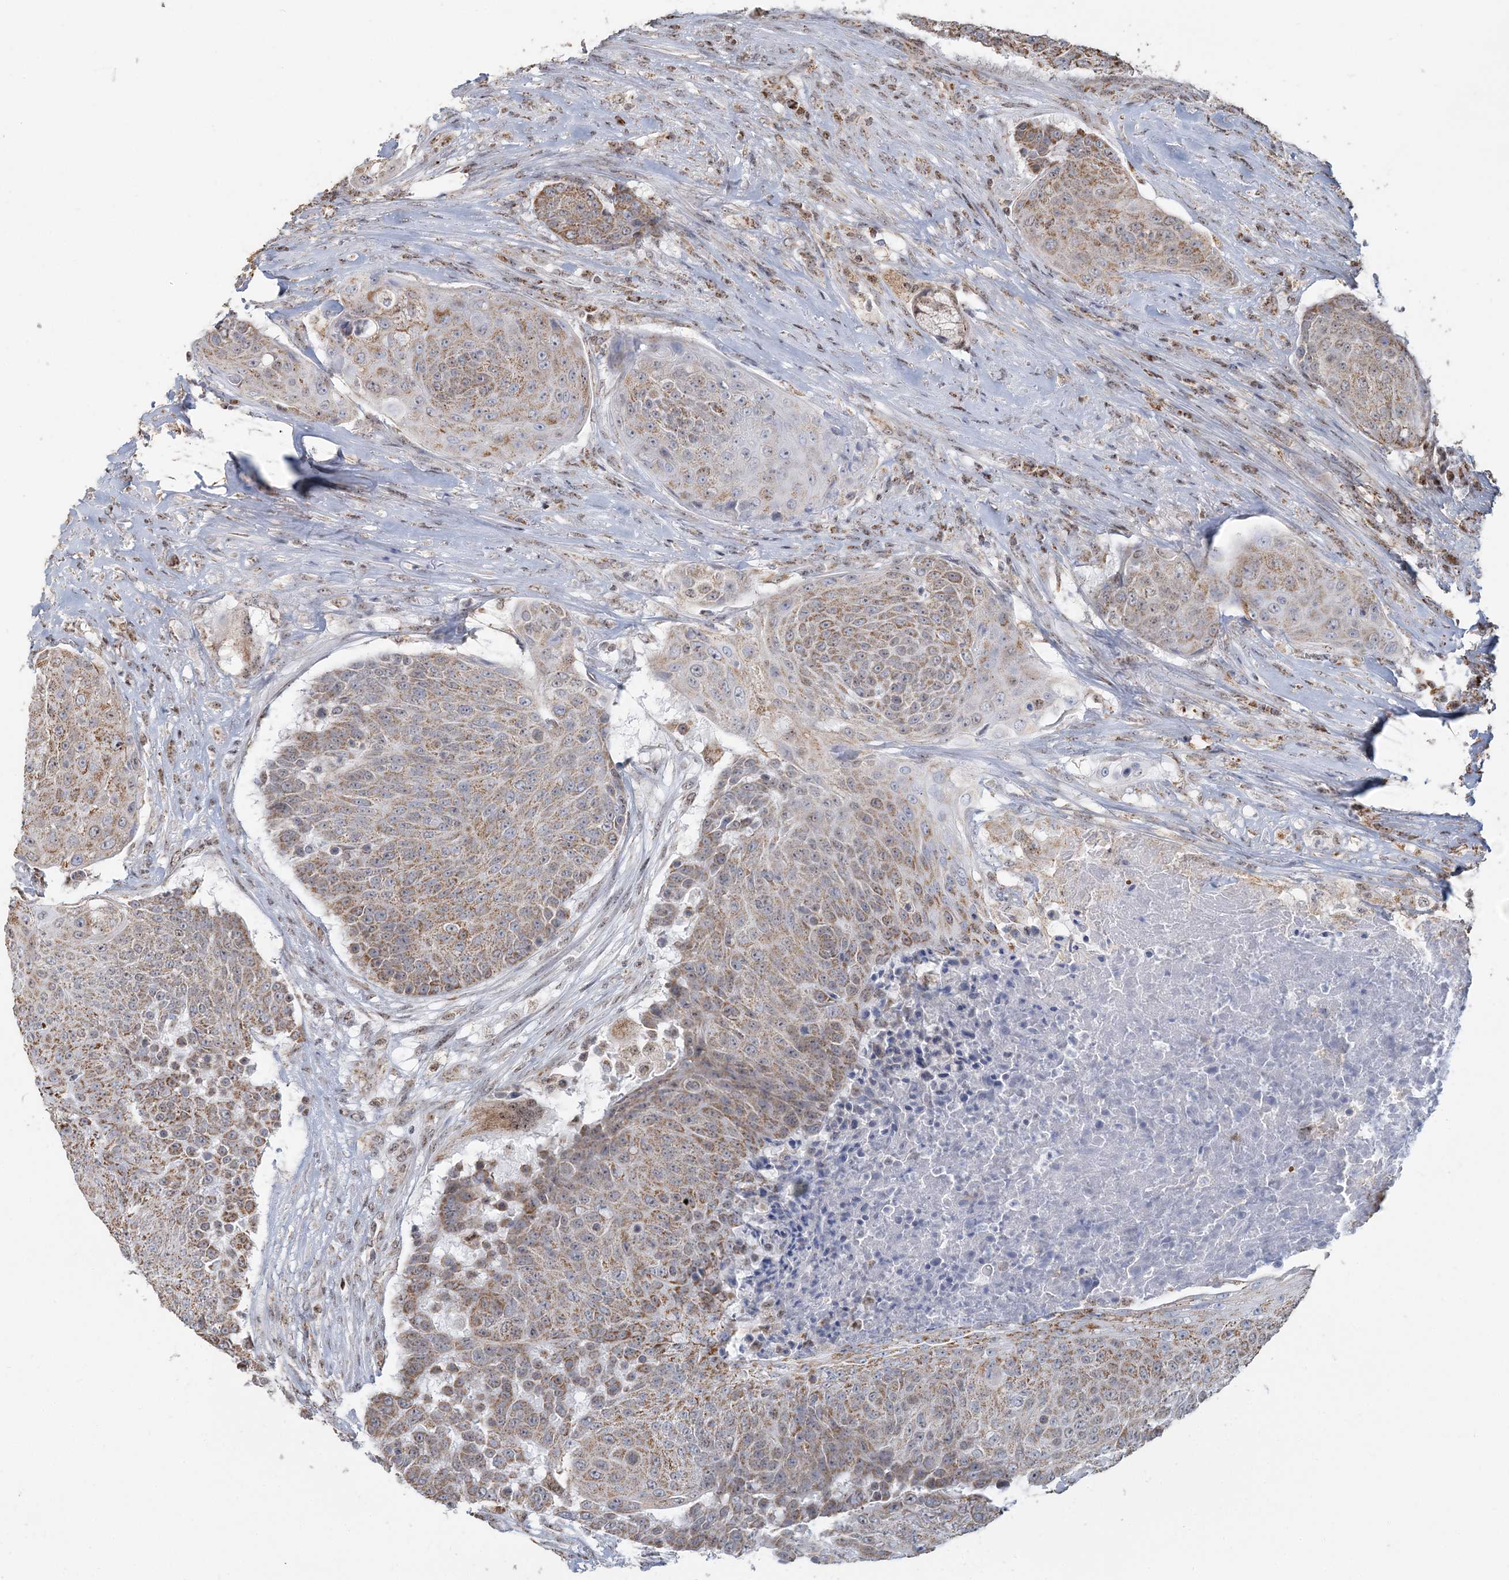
{"staining": {"intensity": "moderate", "quantity": ">75%", "location": "cytoplasmic/membranous"}, "tissue": "urothelial cancer", "cell_type": "Tumor cells", "image_type": "cancer", "snomed": [{"axis": "morphology", "description": "Urothelial carcinoma, High grade"}, {"axis": "topography", "description": "Urinary bladder"}], "caption": "This image reveals immunohistochemistry staining of urothelial cancer, with medium moderate cytoplasmic/membranous staining in approximately >75% of tumor cells.", "gene": "SUCLG1", "patient": {"sex": "female", "age": 63}}